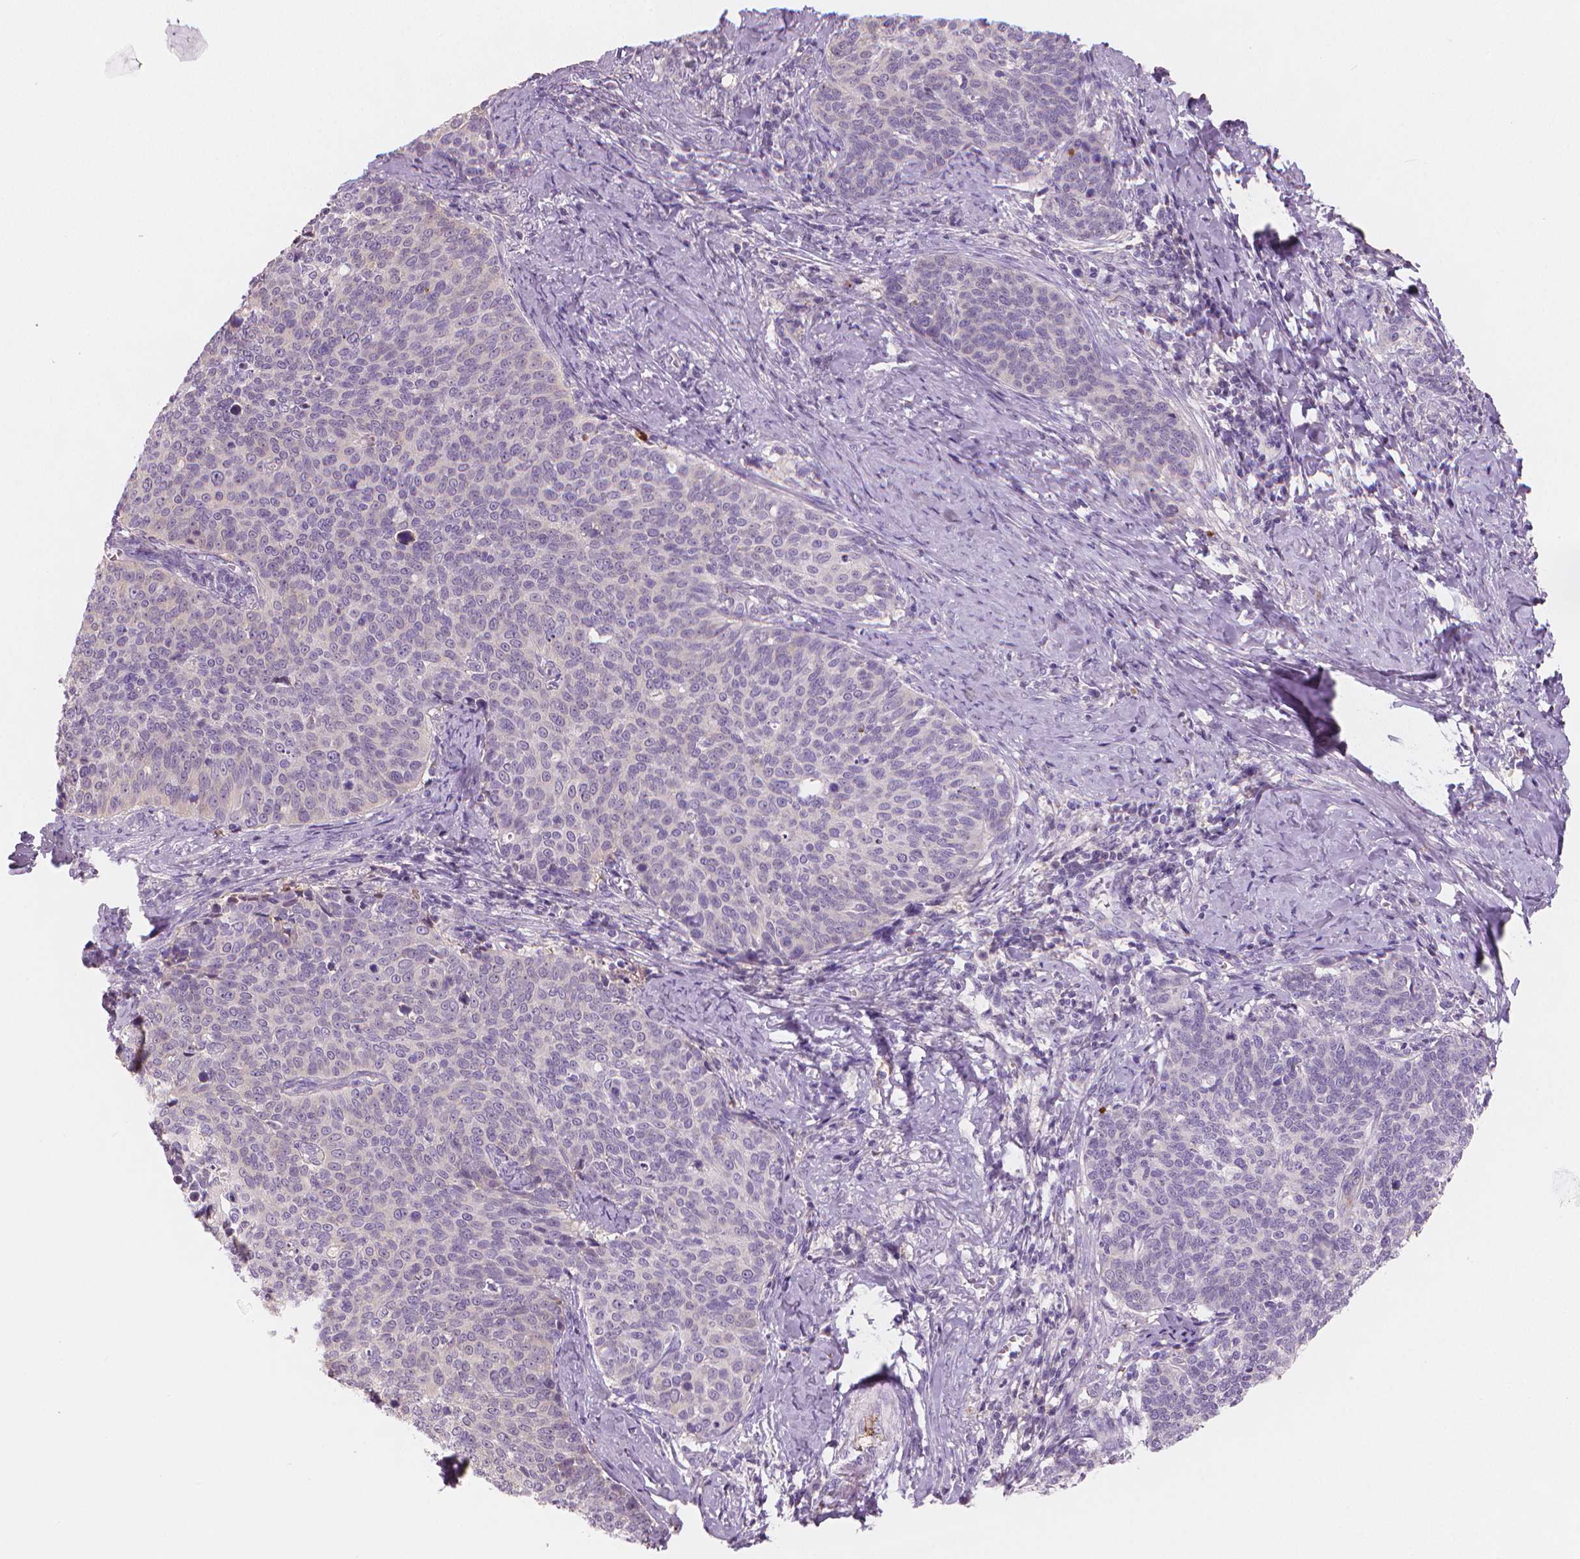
{"staining": {"intensity": "negative", "quantity": "none", "location": "none"}, "tissue": "cervical cancer", "cell_type": "Tumor cells", "image_type": "cancer", "snomed": [{"axis": "morphology", "description": "Normal tissue, NOS"}, {"axis": "morphology", "description": "Squamous cell carcinoma, NOS"}, {"axis": "topography", "description": "Cervix"}], "caption": "Tumor cells show no significant protein expression in cervical cancer (squamous cell carcinoma).", "gene": "APOA4", "patient": {"sex": "female", "age": 39}}